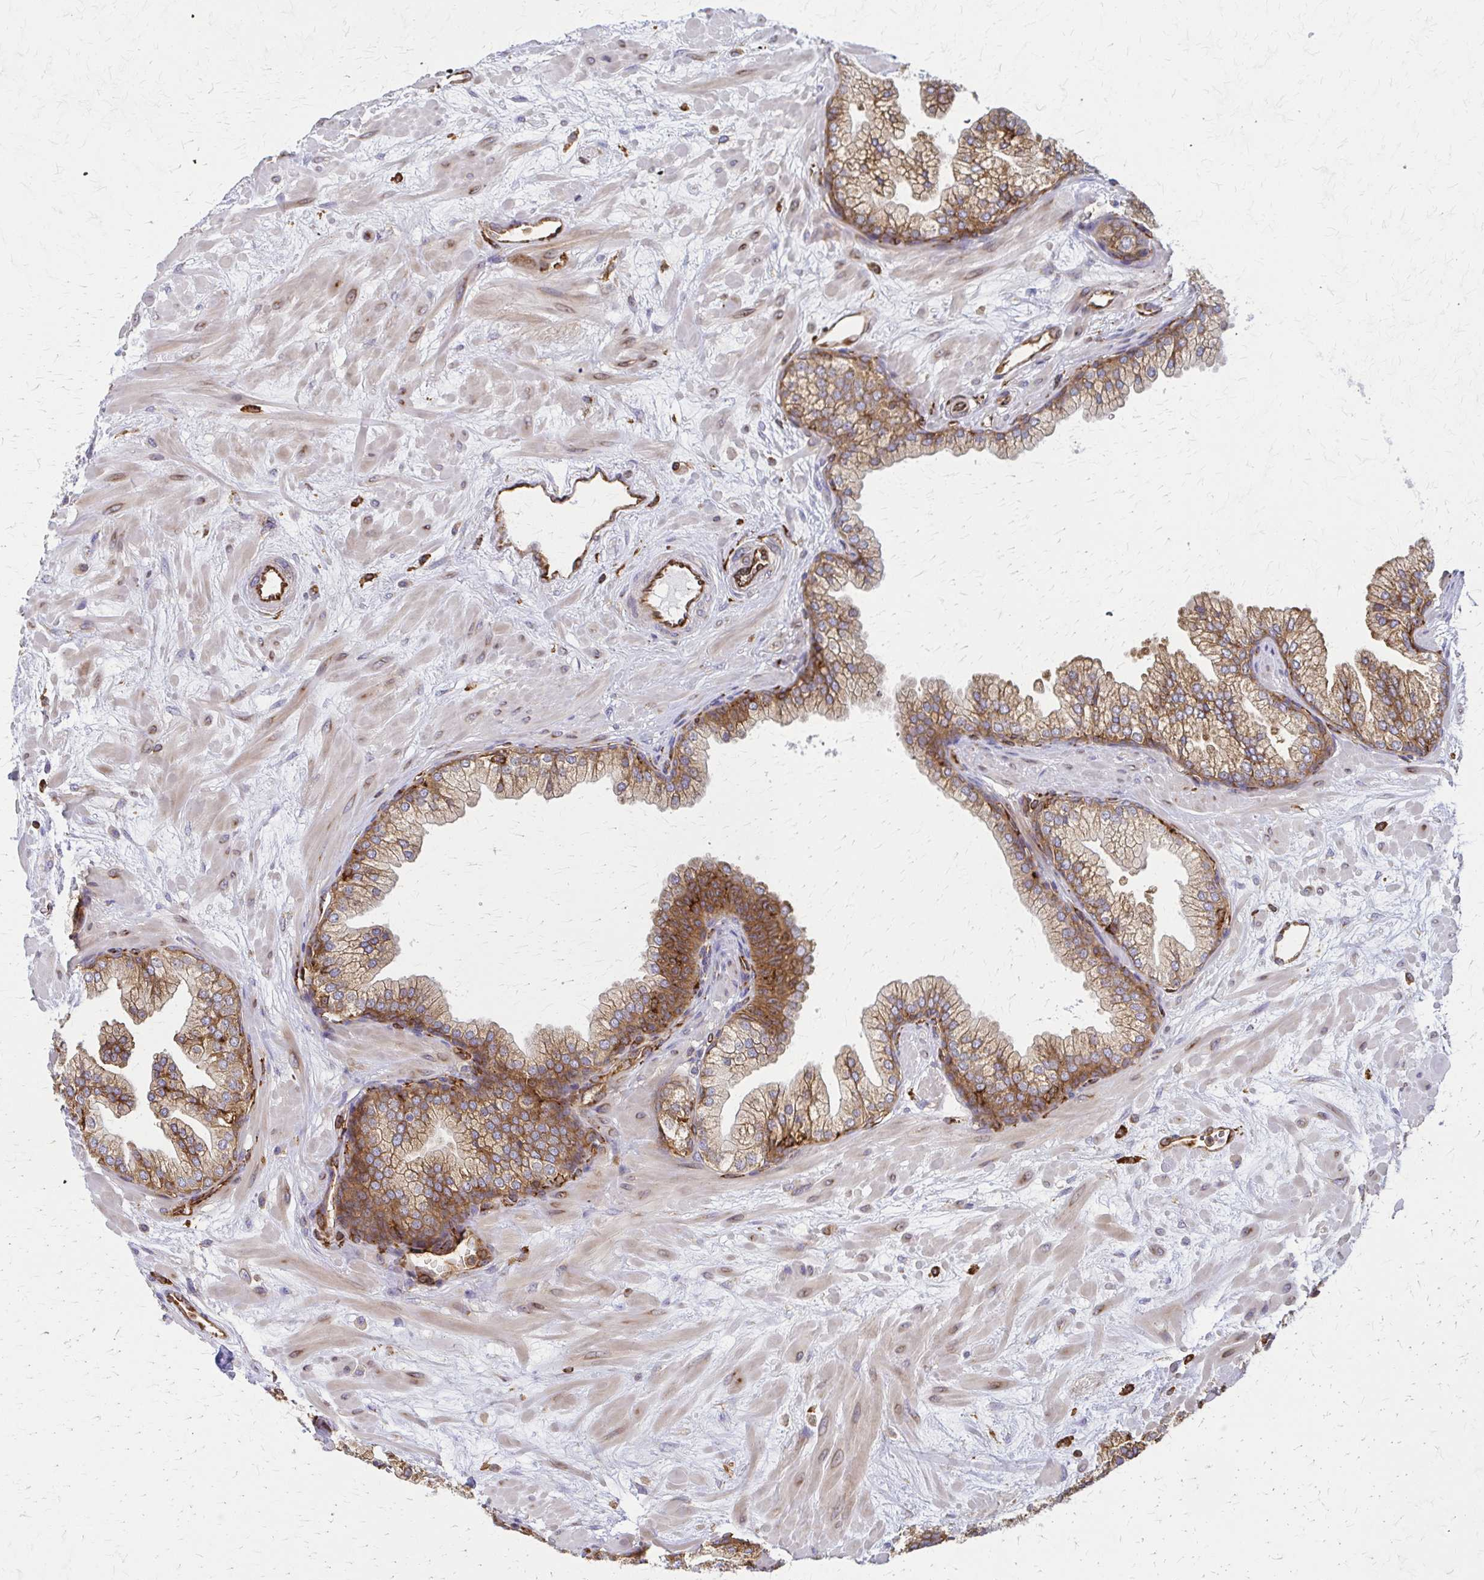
{"staining": {"intensity": "moderate", "quantity": "25%-75%", "location": "cytoplasmic/membranous"}, "tissue": "prostate", "cell_type": "Glandular cells", "image_type": "normal", "snomed": [{"axis": "morphology", "description": "Normal tissue, NOS"}, {"axis": "topography", "description": "Prostate"}, {"axis": "topography", "description": "Peripheral nerve tissue"}], "caption": "IHC of normal prostate demonstrates medium levels of moderate cytoplasmic/membranous expression in approximately 25%-75% of glandular cells.", "gene": "WASF2", "patient": {"sex": "male", "age": 61}}